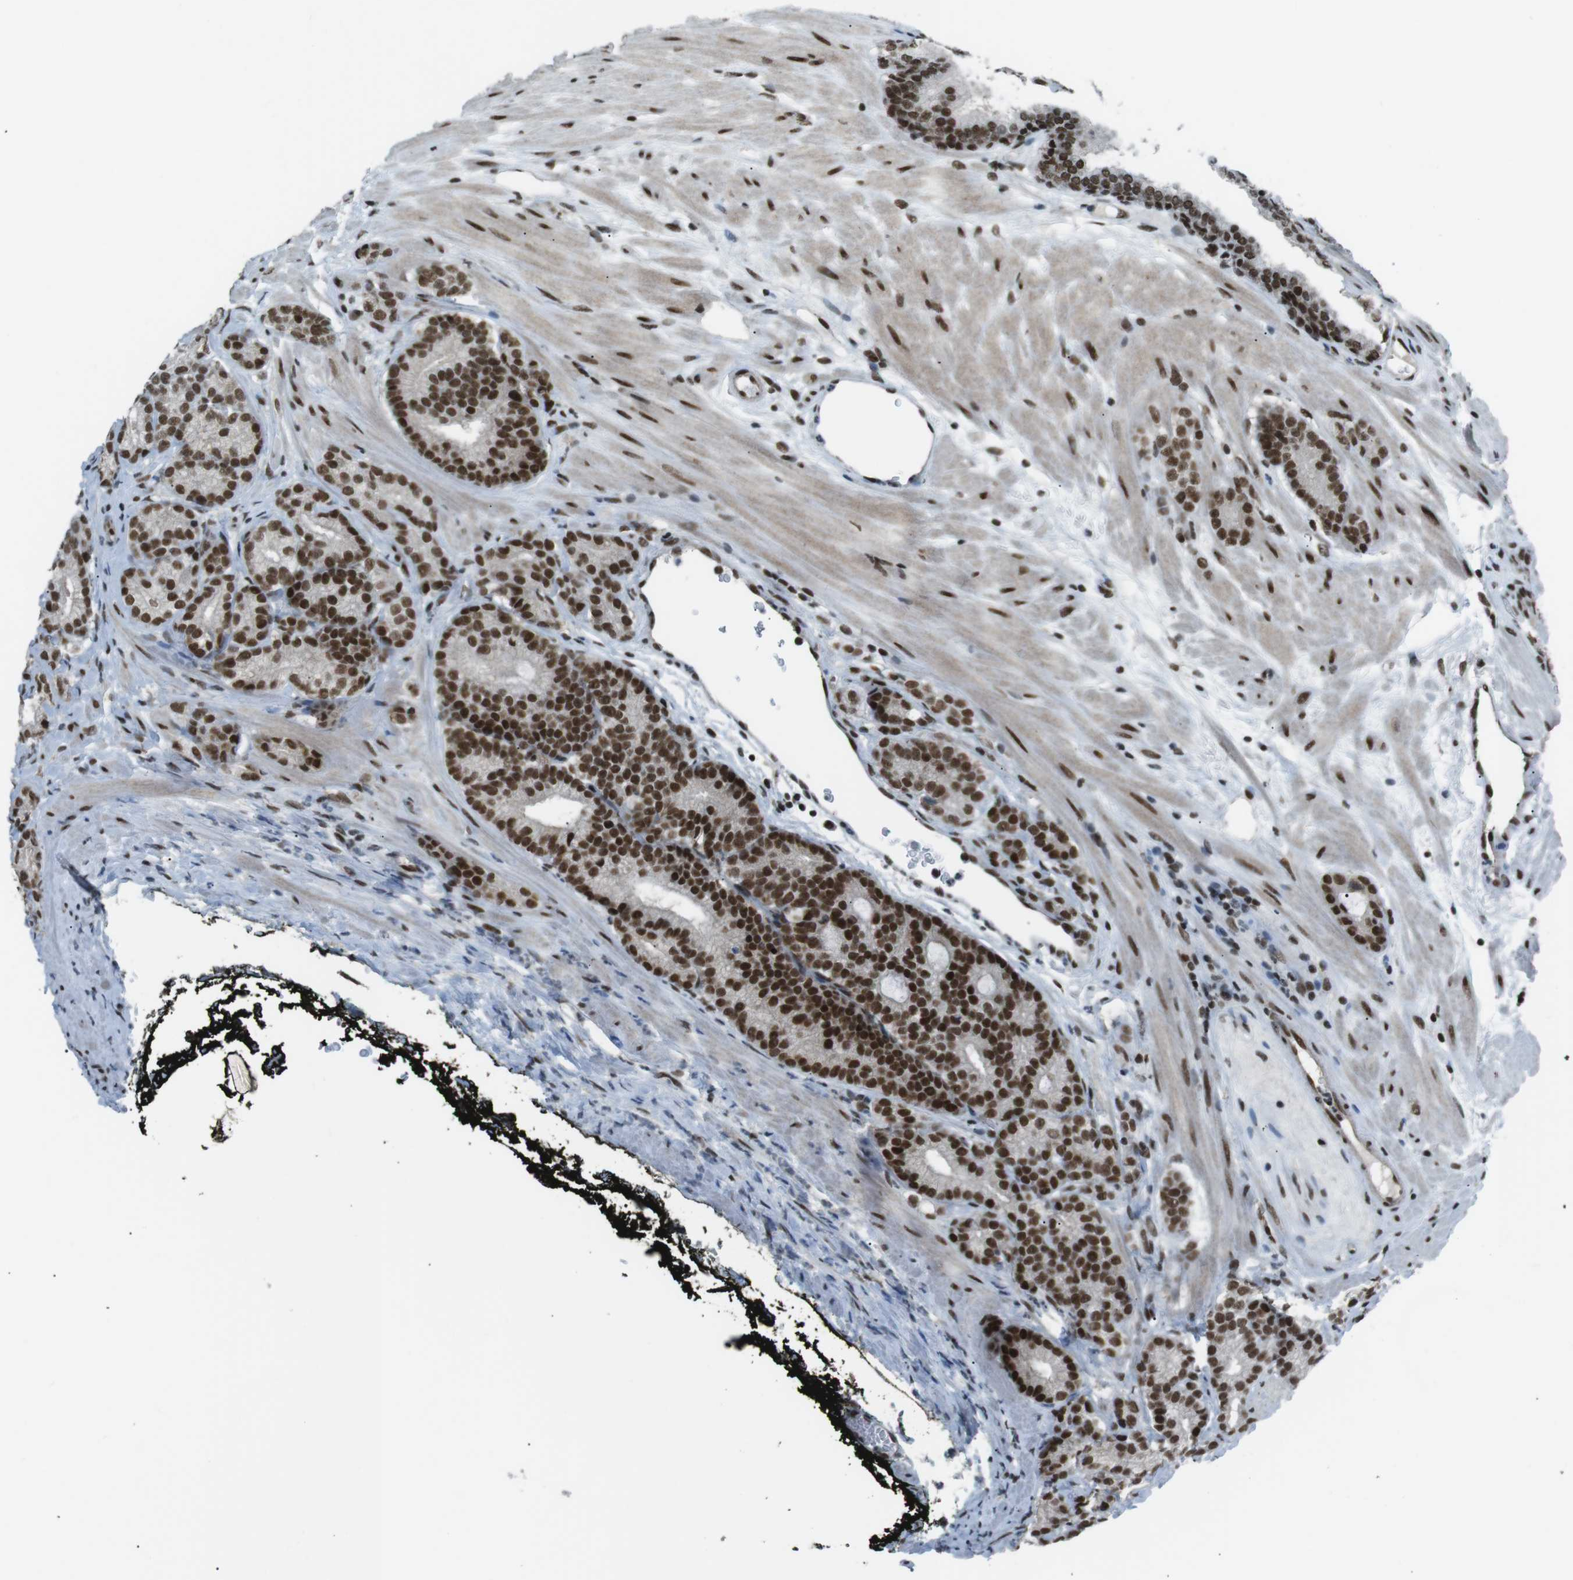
{"staining": {"intensity": "strong", "quantity": ">75%", "location": "nuclear"}, "tissue": "prostate cancer", "cell_type": "Tumor cells", "image_type": "cancer", "snomed": [{"axis": "morphology", "description": "Adenocarcinoma, High grade"}, {"axis": "topography", "description": "Prostate"}], "caption": "A micrograph of prostate cancer (adenocarcinoma (high-grade)) stained for a protein displays strong nuclear brown staining in tumor cells. Ihc stains the protein of interest in brown and the nuclei are stained blue.", "gene": "TAF1", "patient": {"sex": "male", "age": 61}}